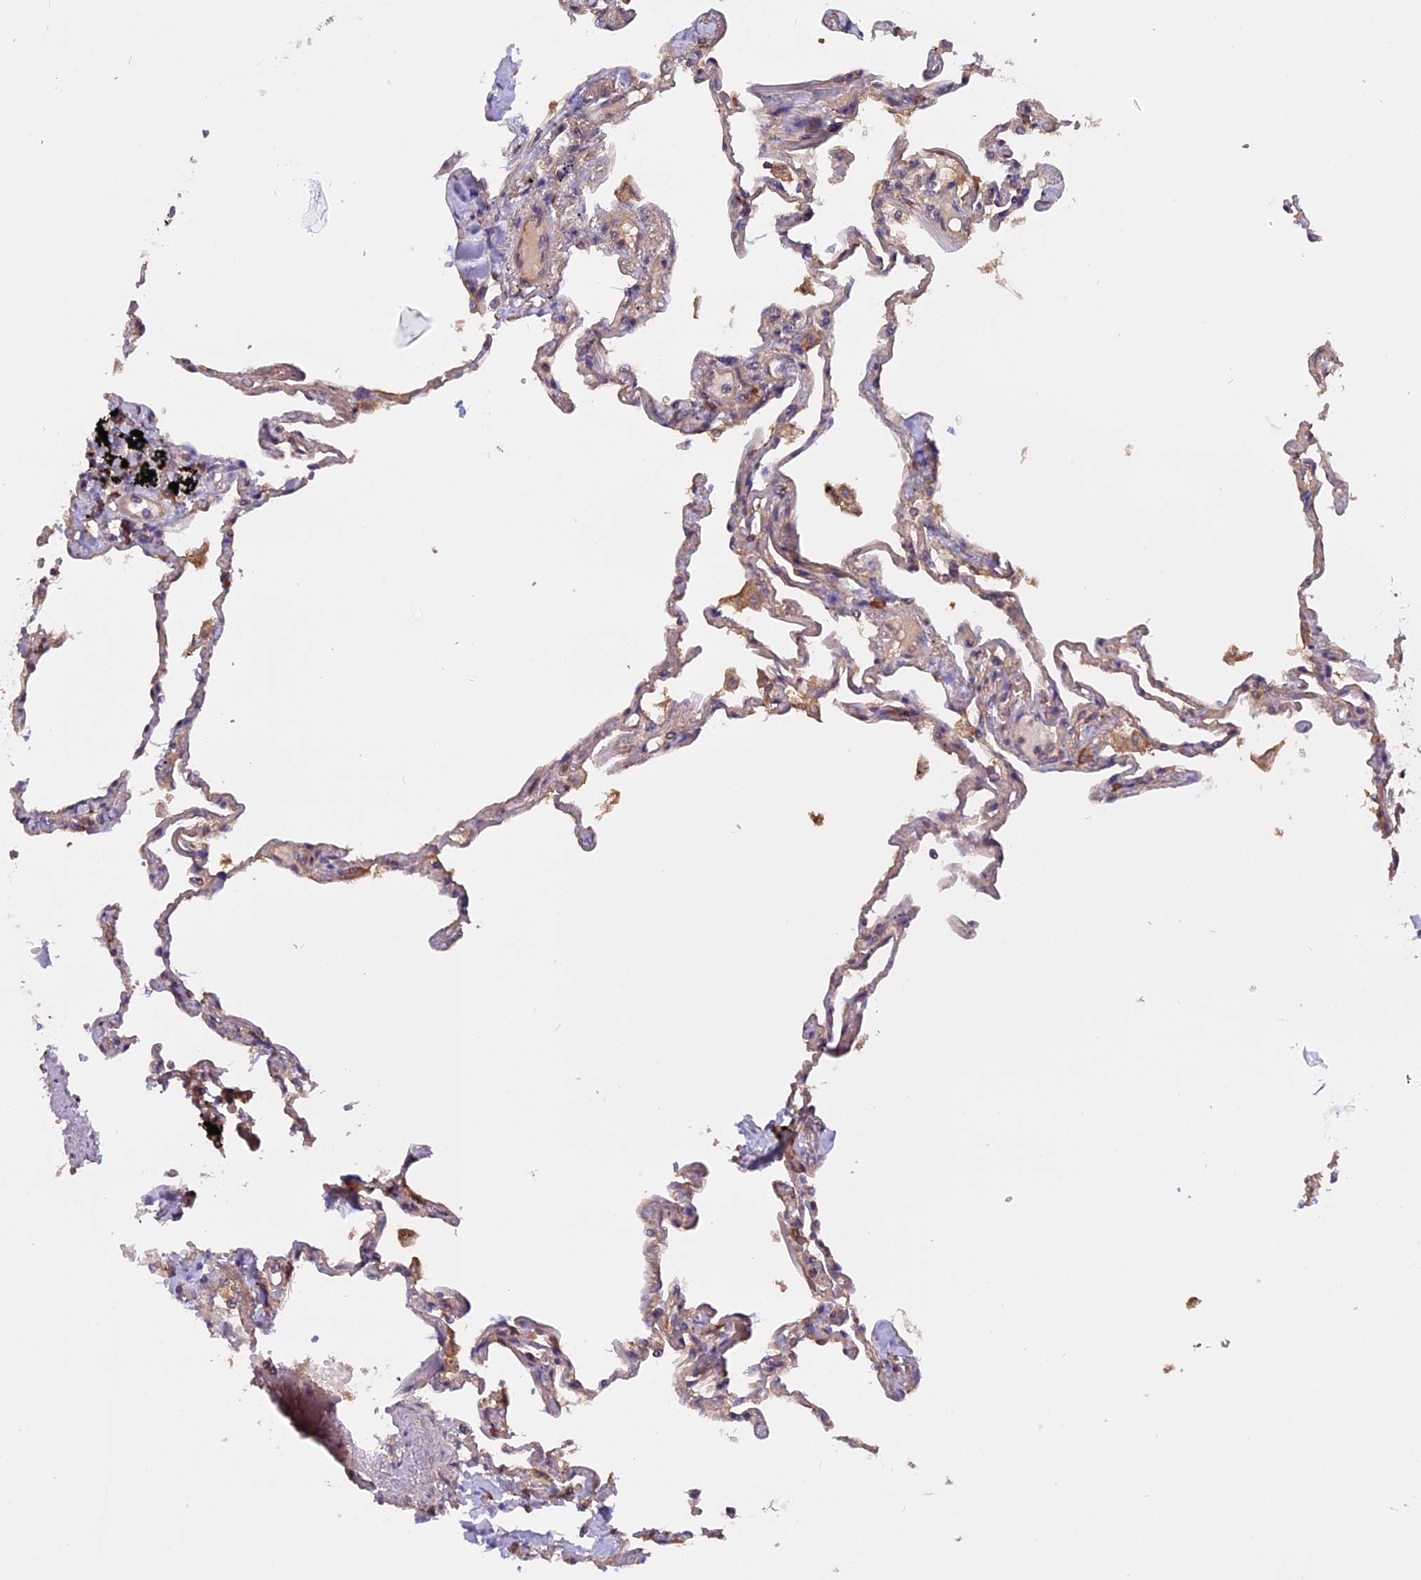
{"staining": {"intensity": "moderate", "quantity": "<25%", "location": "cytoplasmic/membranous"}, "tissue": "lung", "cell_type": "Alveolar cells", "image_type": "normal", "snomed": [{"axis": "morphology", "description": "Normal tissue, NOS"}, {"axis": "topography", "description": "Lung"}], "caption": "Brown immunohistochemical staining in benign lung displays moderate cytoplasmic/membranous positivity in approximately <25% of alveolar cells.", "gene": "SETD6", "patient": {"sex": "female", "age": 67}}